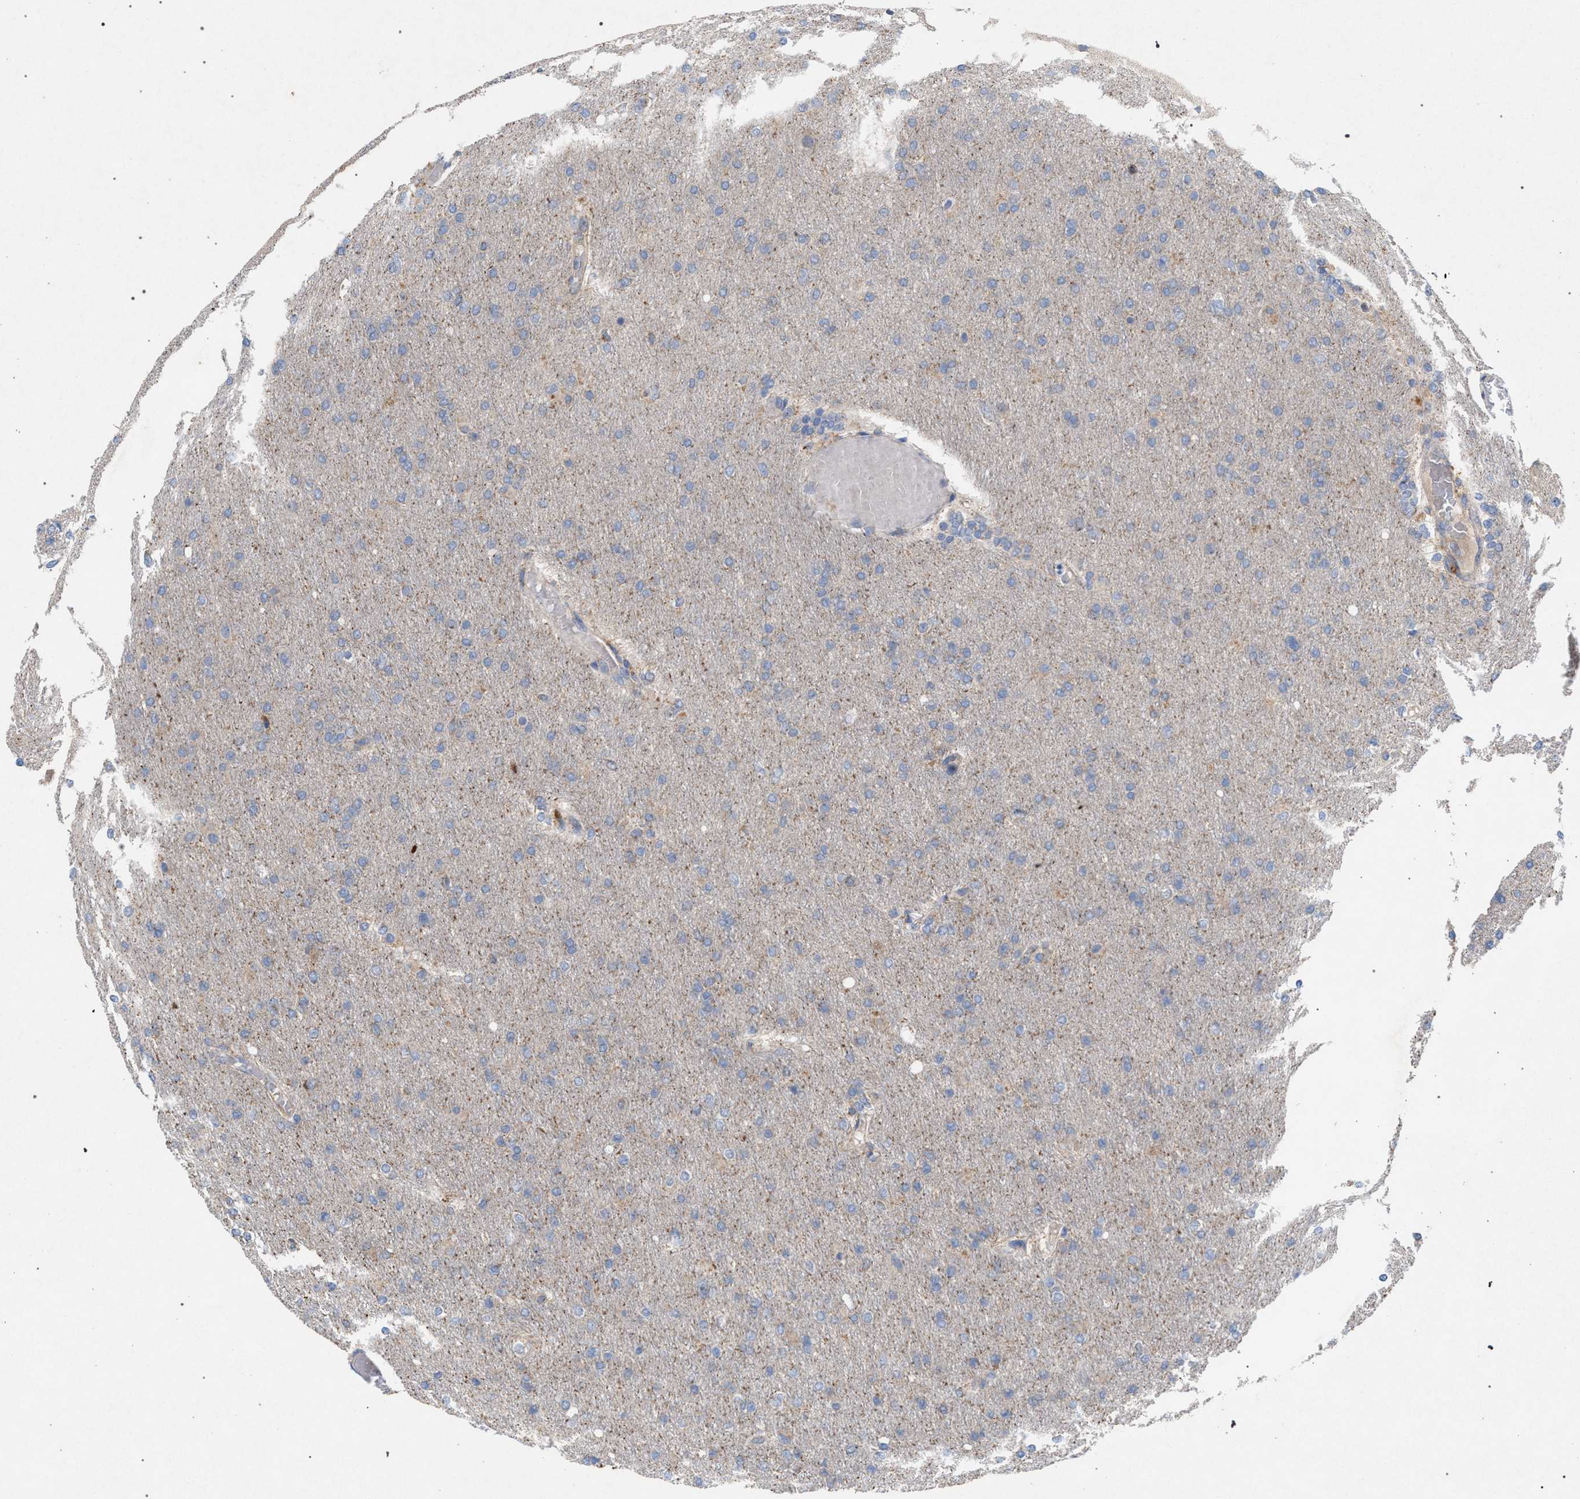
{"staining": {"intensity": "negative", "quantity": "none", "location": "none"}, "tissue": "glioma", "cell_type": "Tumor cells", "image_type": "cancer", "snomed": [{"axis": "morphology", "description": "Glioma, malignant, High grade"}, {"axis": "topography", "description": "Cerebral cortex"}], "caption": "Micrograph shows no protein expression in tumor cells of glioma tissue.", "gene": "VPS13A", "patient": {"sex": "female", "age": 36}}